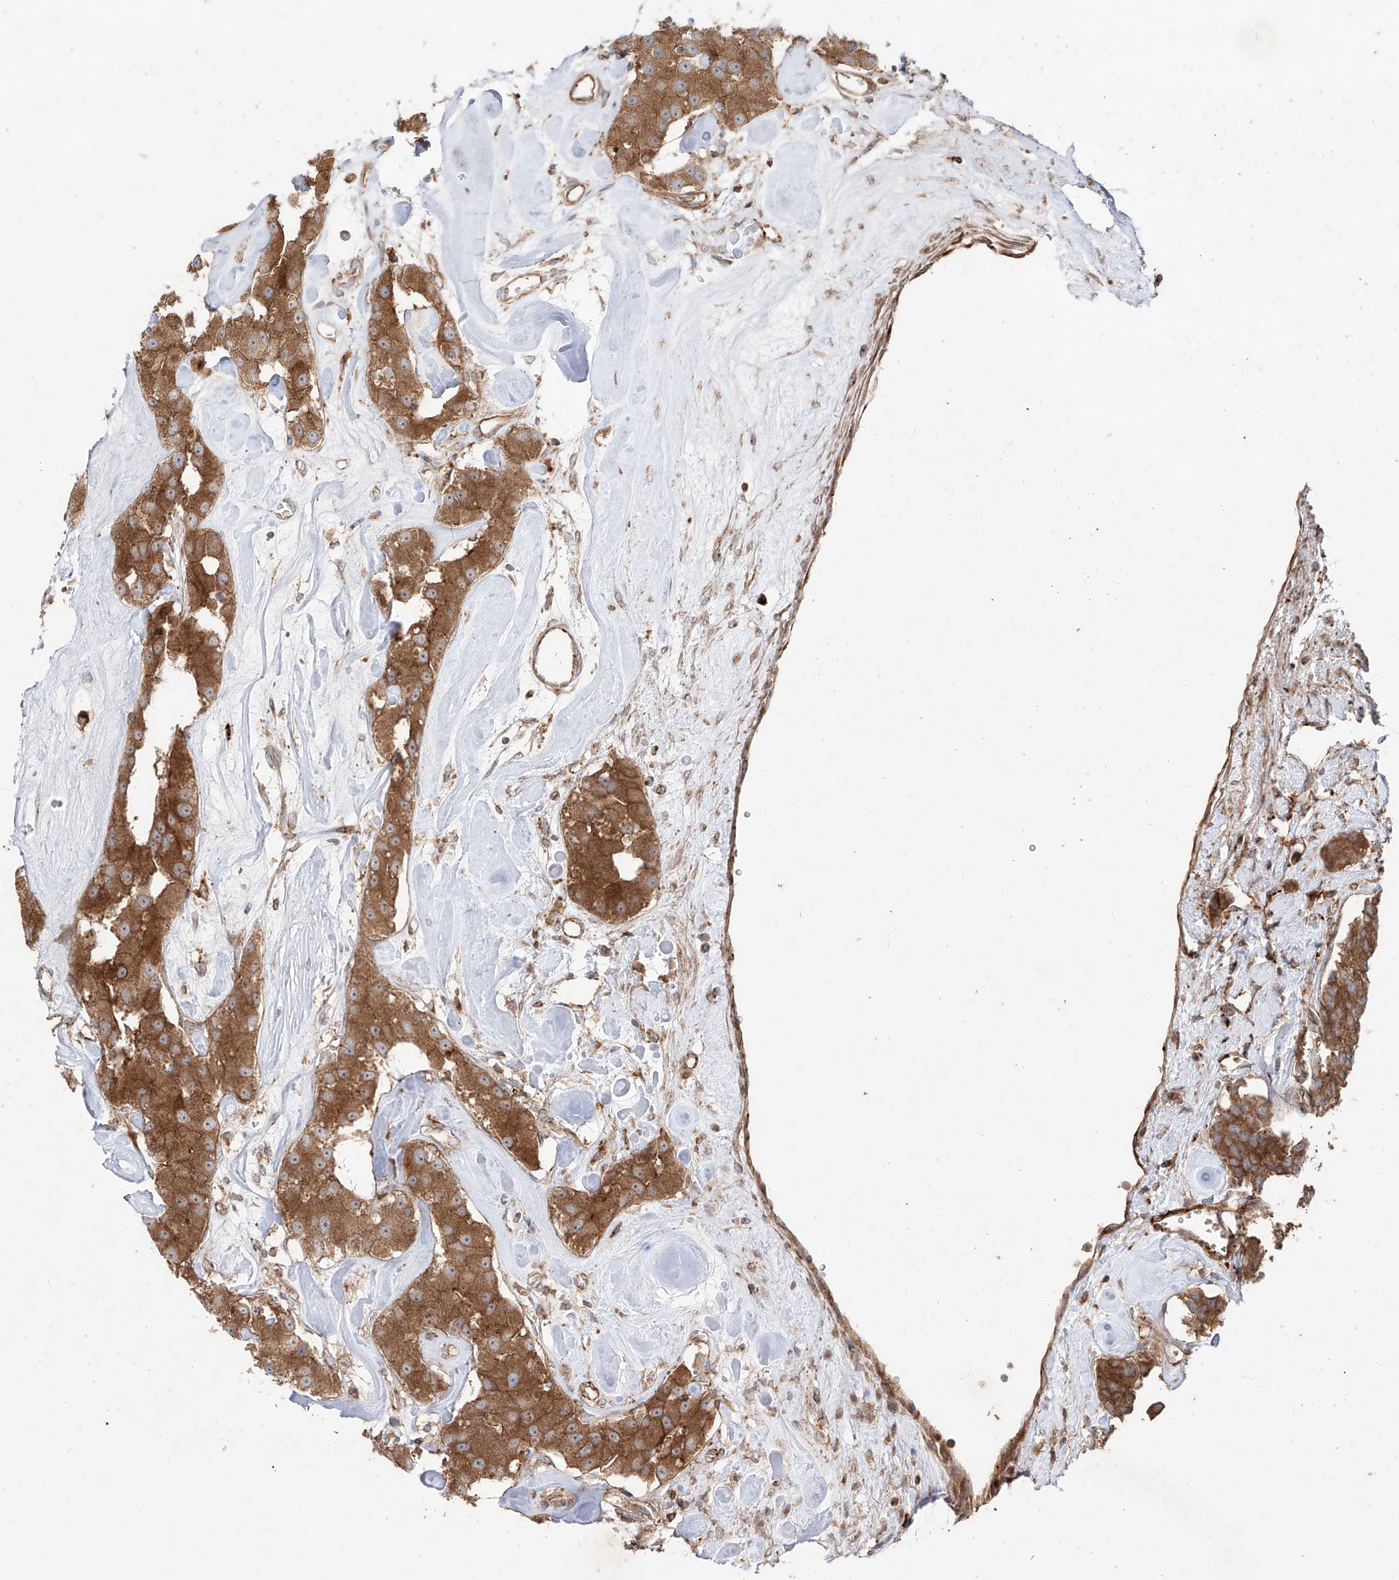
{"staining": {"intensity": "strong", "quantity": ">75%", "location": "cytoplasmic/membranous"}, "tissue": "carcinoid", "cell_type": "Tumor cells", "image_type": "cancer", "snomed": [{"axis": "morphology", "description": "Carcinoid, malignant, NOS"}, {"axis": "topography", "description": "Pancreas"}], "caption": "Immunohistochemistry (IHC) of human carcinoid (malignant) exhibits high levels of strong cytoplasmic/membranous staining in about >75% of tumor cells.", "gene": "YKT6", "patient": {"sex": "male", "age": 41}}